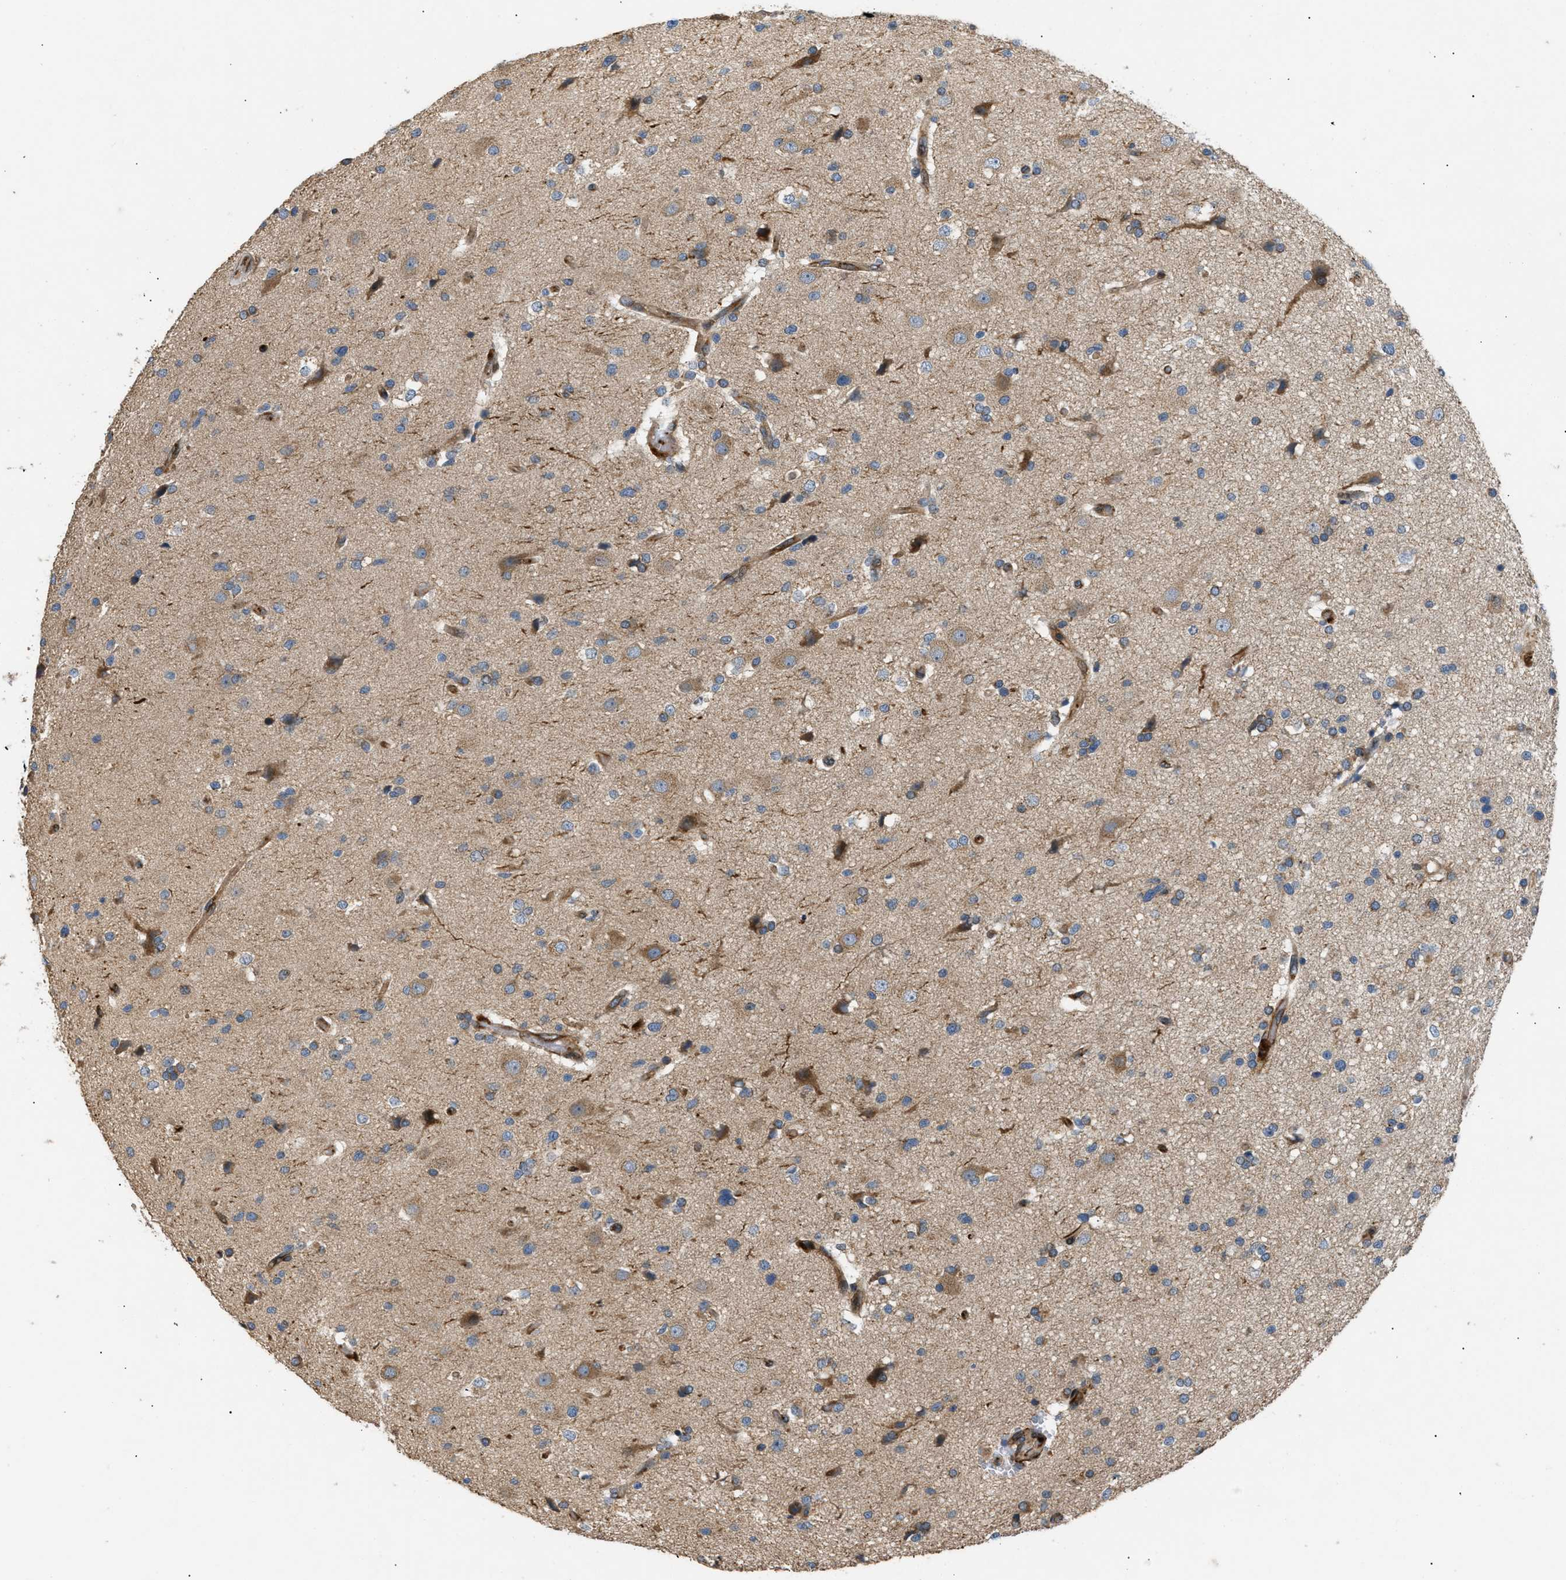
{"staining": {"intensity": "moderate", "quantity": ">75%", "location": "cytoplasmic/membranous"}, "tissue": "glioma", "cell_type": "Tumor cells", "image_type": "cancer", "snomed": [{"axis": "morphology", "description": "Glioma, malignant, High grade"}, {"axis": "topography", "description": "Brain"}], "caption": "Human glioma stained with a protein marker displays moderate staining in tumor cells.", "gene": "LYSMD3", "patient": {"sex": "male", "age": 33}}